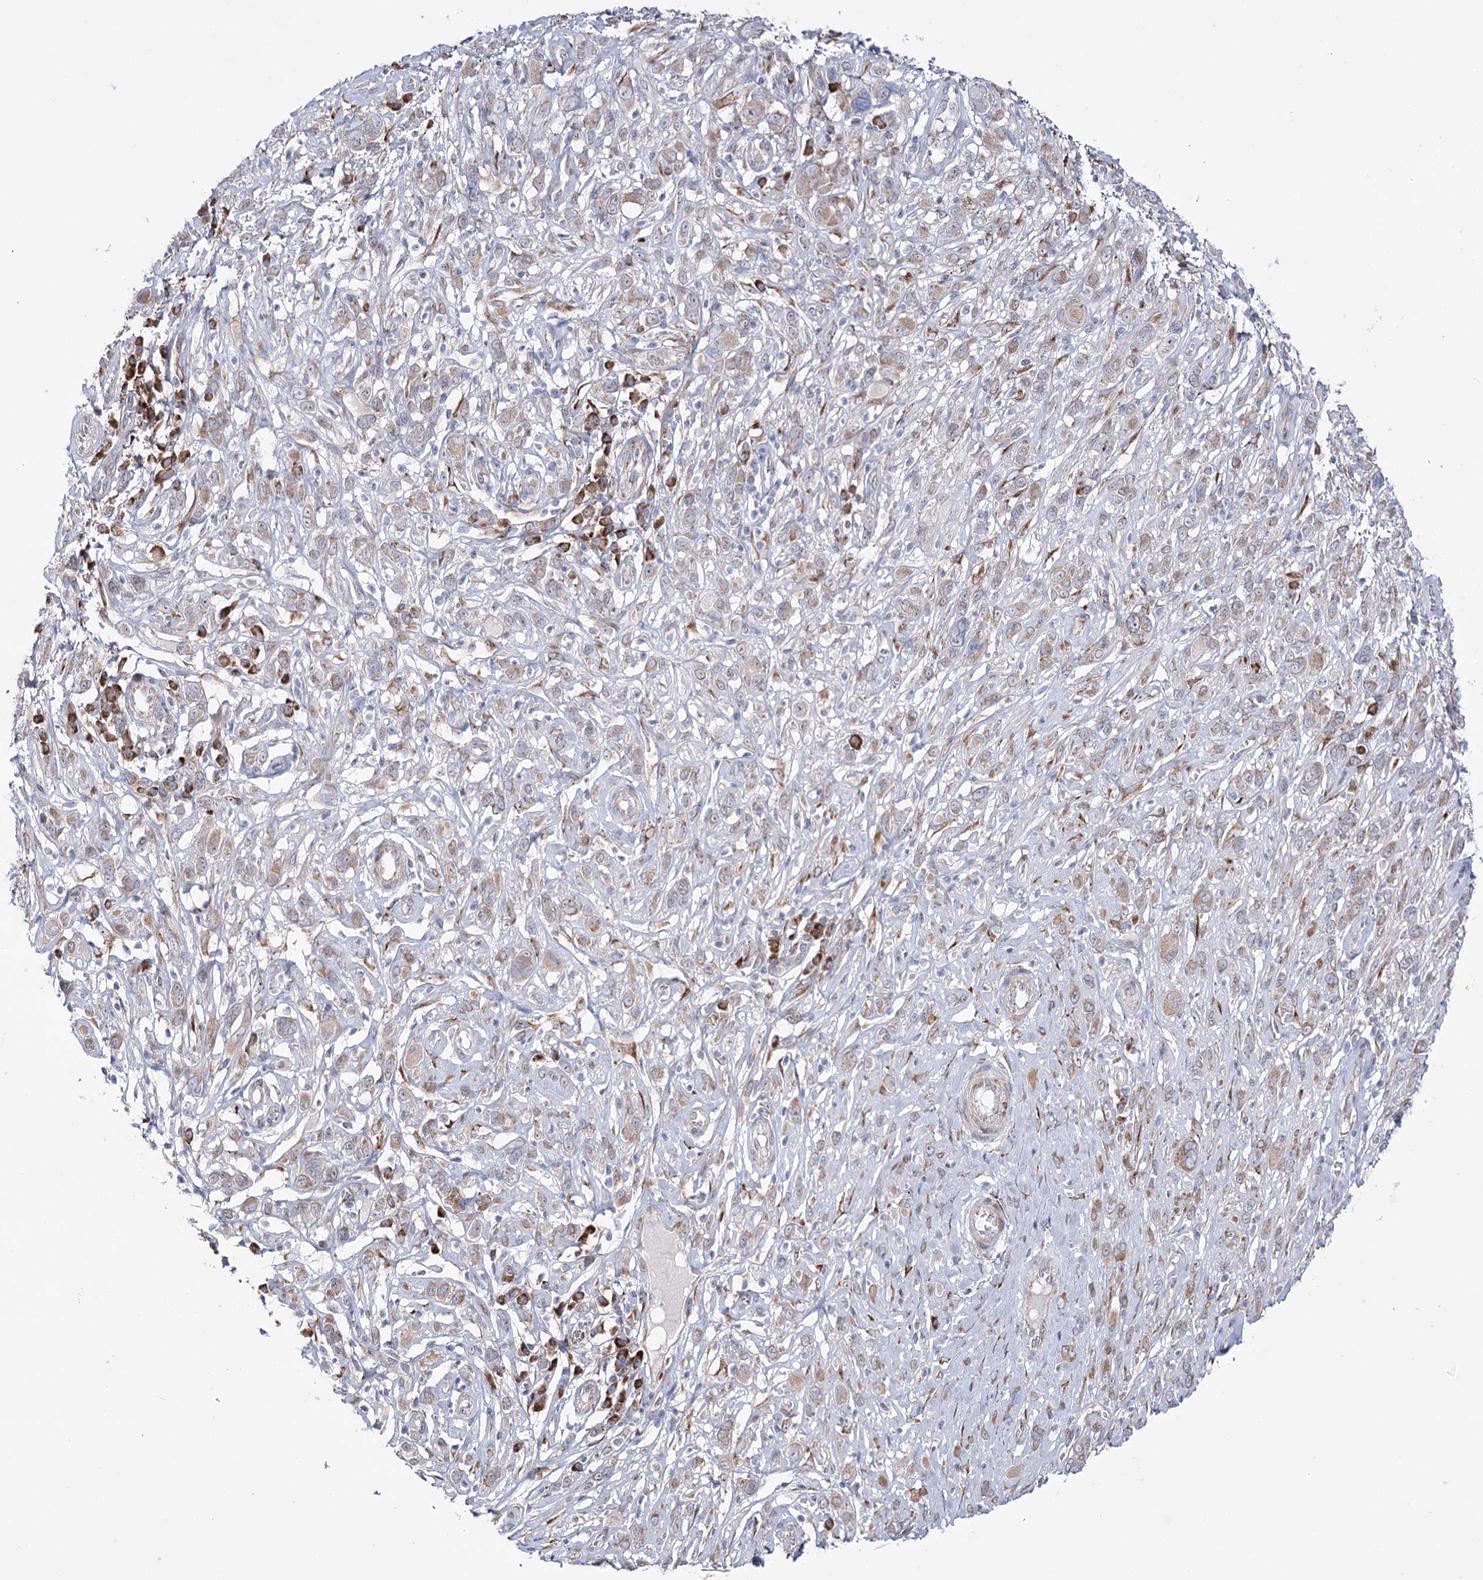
{"staining": {"intensity": "weak", "quantity": "25%-75%", "location": "cytoplasmic/membranous"}, "tissue": "melanoma", "cell_type": "Tumor cells", "image_type": "cancer", "snomed": [{"axis": "morphology", "description": "Malignant melanoma, NOS"}, {"axis": "topography", "description": "Skin of trunk"}], "caption": "The immunohistochemical stain labels weak cytoplasmic/membranous positivity in tumor cells of malignant melanoma tissue.", "gene": "METTL5", "patient": {"sex": "male", "age": 71}}